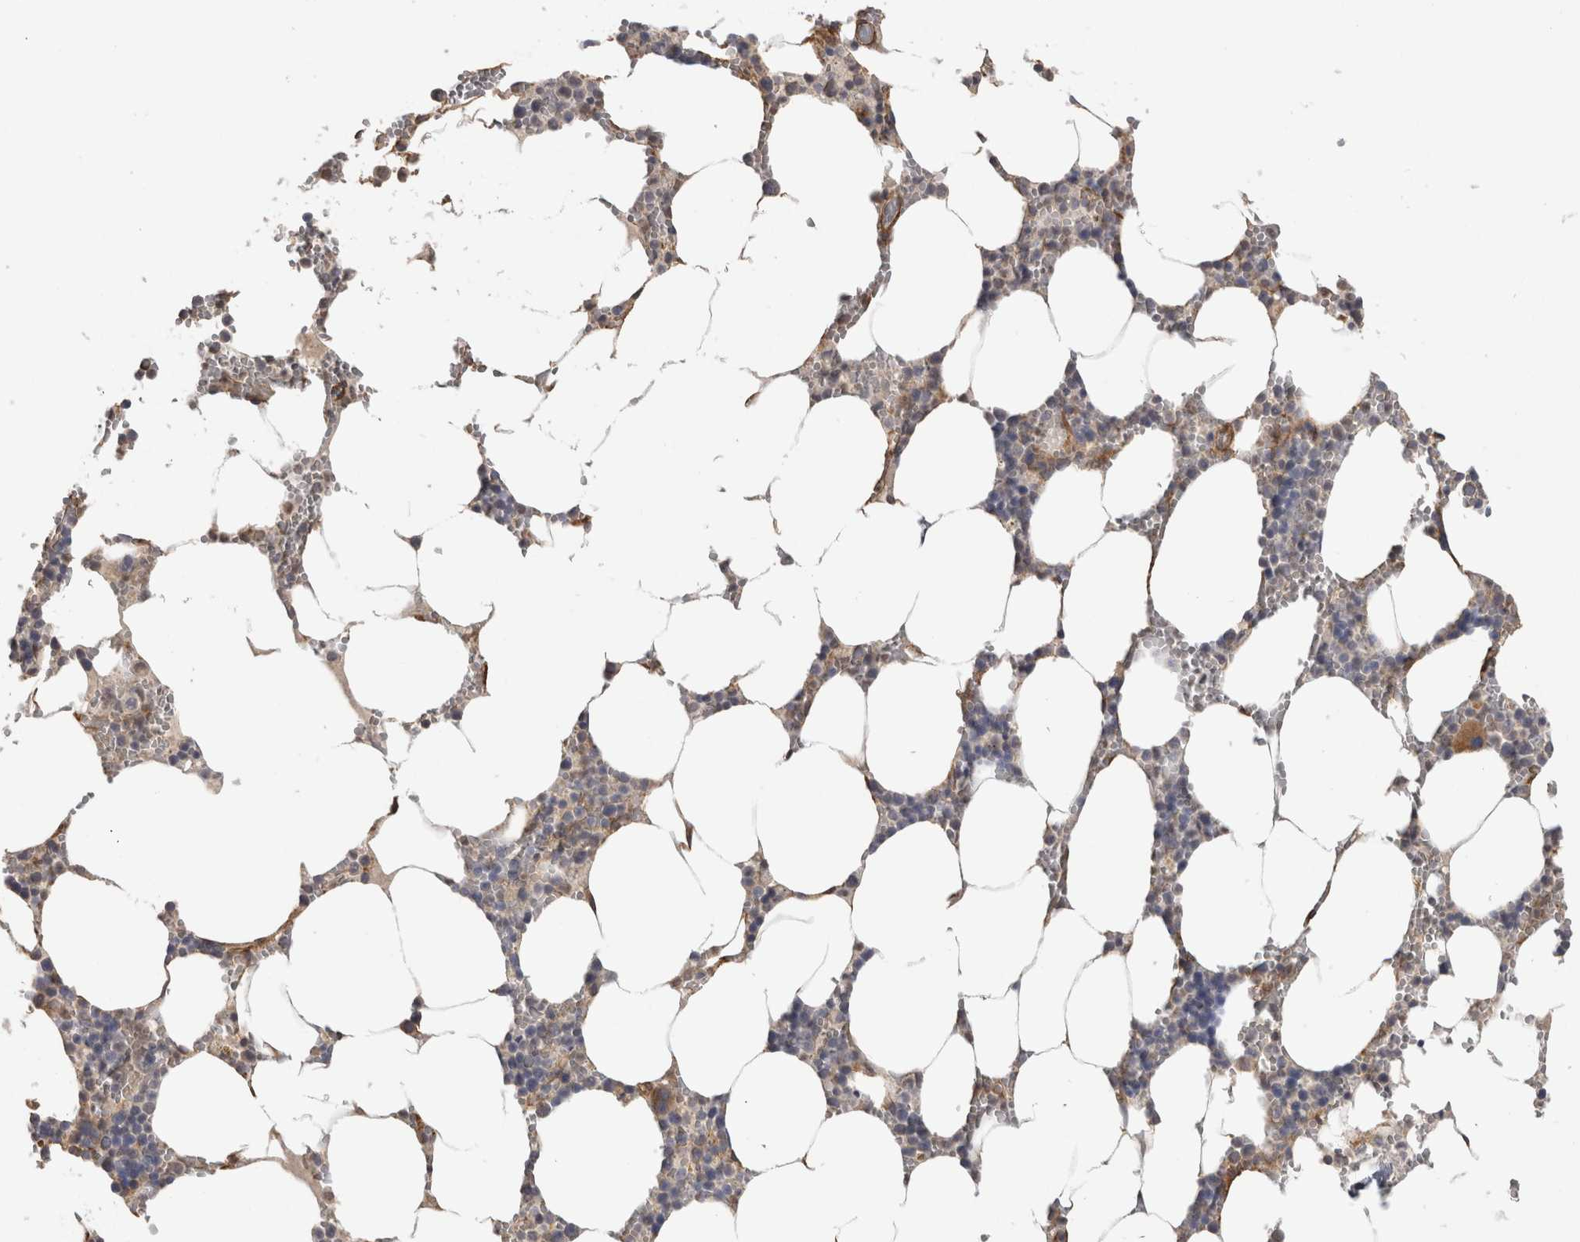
{"staining": {"intensity": "moderate", "quantity": "<25%", "location": "cytoplasmic/membranous"}, "tissue": "bone marrow", "cell_type": "Hematopoietic cells", "image_type": "normal", "snomed": [{"axis": "morphology", "description": "Normal tissue, NOS"}, {"axis": "topography", "description": "Bone marrow"}], "caption": "Immunohistochemistry histopathology image of normal human bone marrow stained for a protein (brown), which exhibits low levels of moderate cytoplasmic/membranous positivity in about <25% of hematopoietic cells.", "gene": "RECK", "patient": {"sex": "male", "age": 70}}